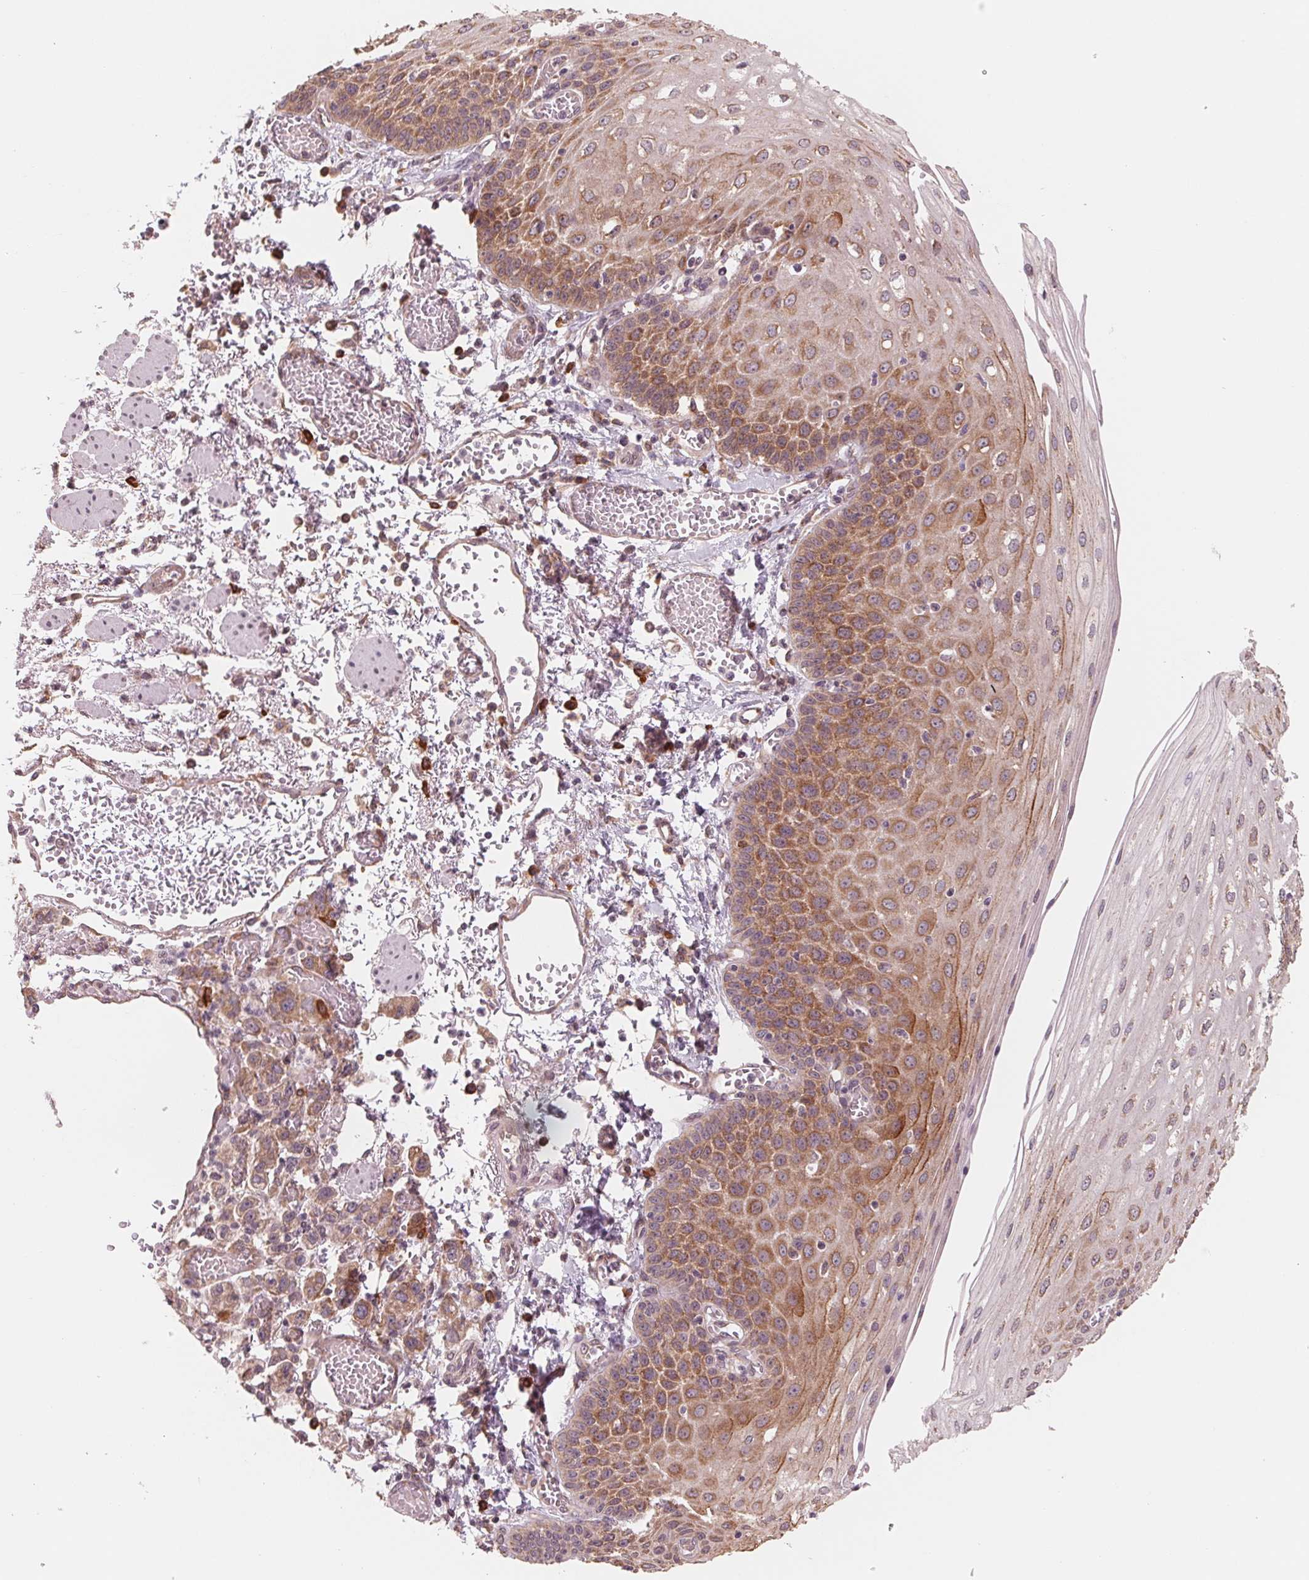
{"staining": {"intensity": "strong", "quantity": "25%-75%", "location": "cytoplasmic/membranous"}, "tissue": "esophagus", "cell_type": "Squamous epithelial cells", "image_type": "normal", "snomed": [{"axis": "morphology", "description": "Normal tissue, NOS"}, {"axis": "morphology", "description": "Adenocarcinoma, NOS"}, {"axis": "topography", "description": "Esophagus"}], "caption": "Approximately 25%-75% of squamous epithelial cells in normal human esophagus exhibit strong cytoplasmic/membranous protein positivity as visualized by brown immunohistochemical staining.", "gene": "GIGYF2", "patient": {"sex": "male", "age": 81}}